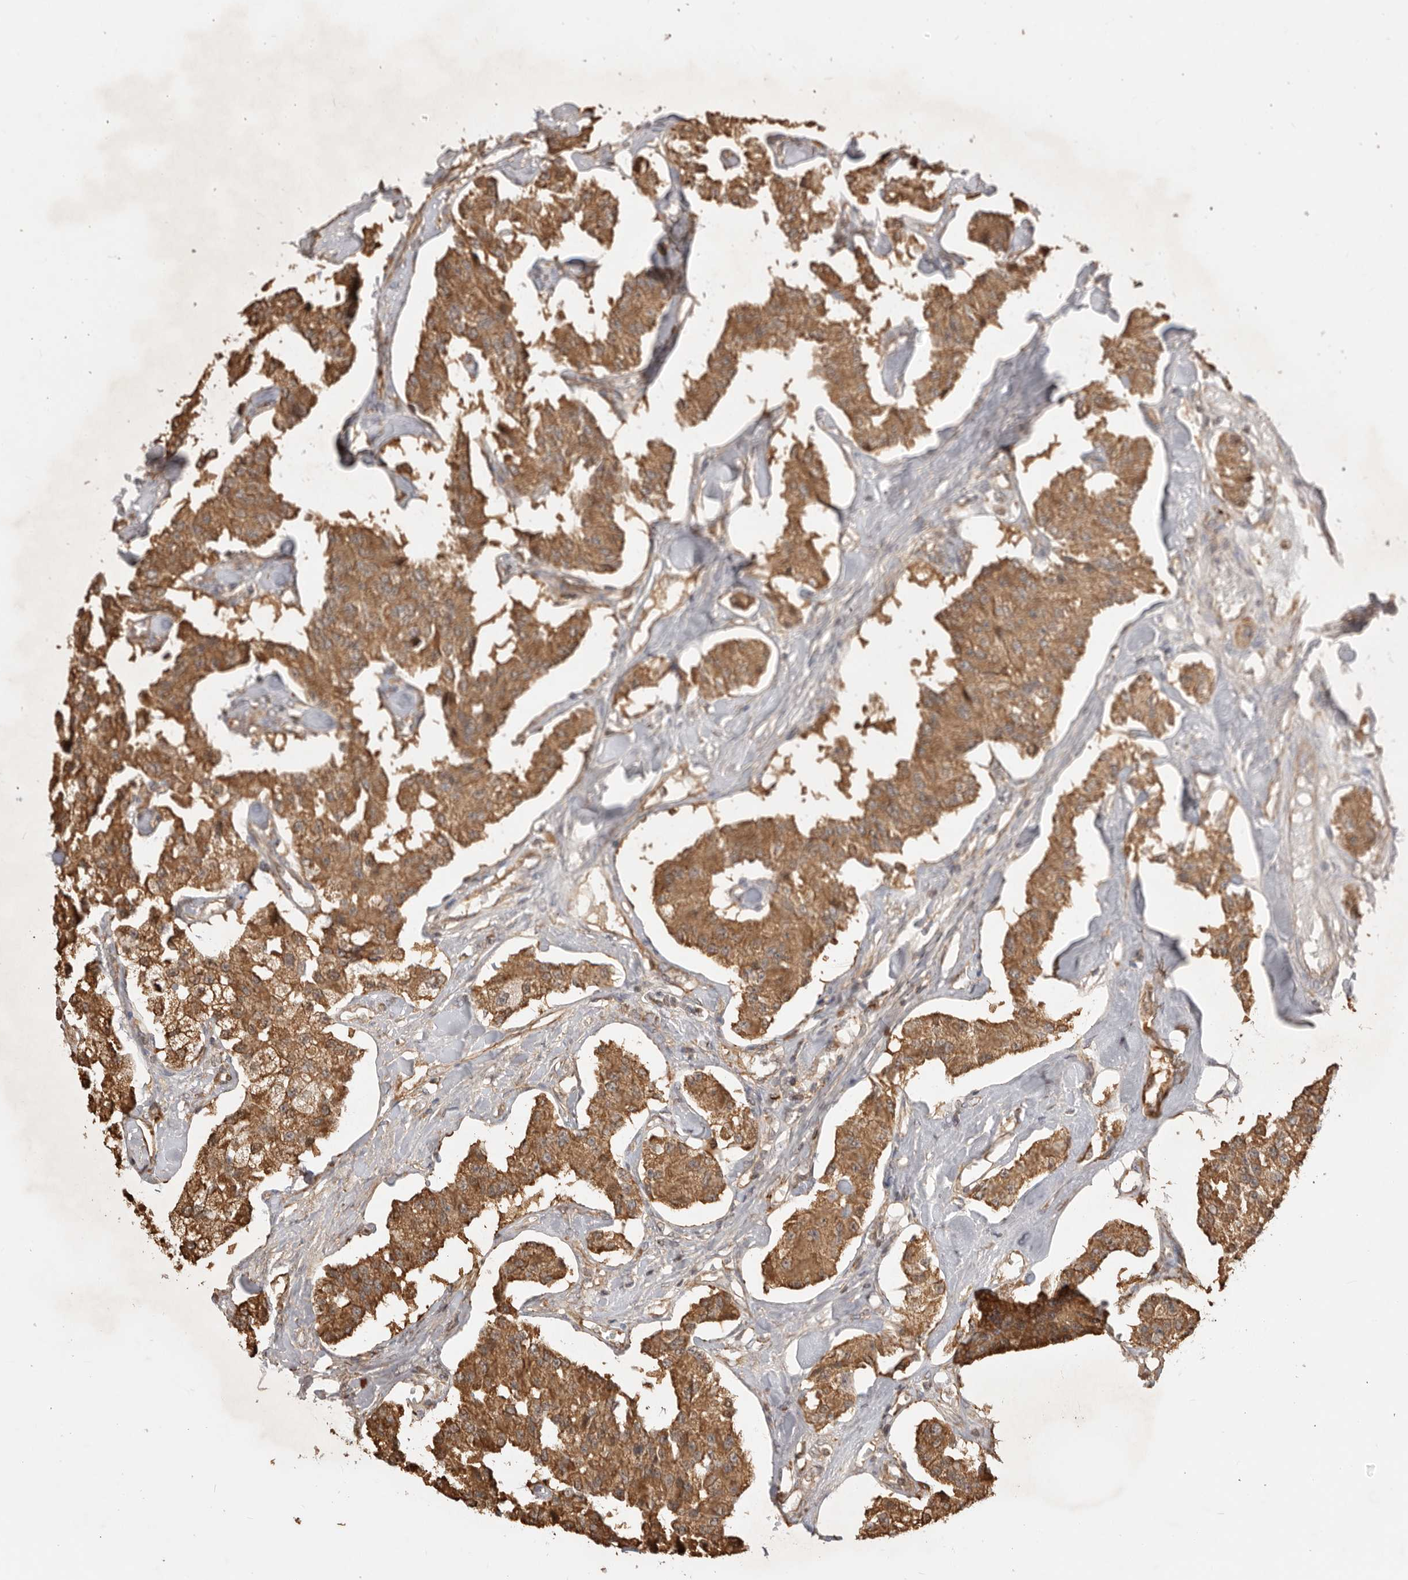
{"staining": {"intensity": "moderate", "quantity": ">75%", "location": "cytoplasmic/membranous"}, "tissue": "carcinoid", "cell_type": "Tumor cells", "image_type": "cancer", "snomed": [{"axis": "morphology", "description": "Carcinoid, malignant, NOS"}, {"axis": "topography", "description": "Pancreas"}], "caption": "Protein staining reveals moderate cytoplasmic/membranous expression in about >75% of tumor cells in malignant carcinoid.", "gene": "DPH7", "patient": {"sex": "male", "age": 41}}